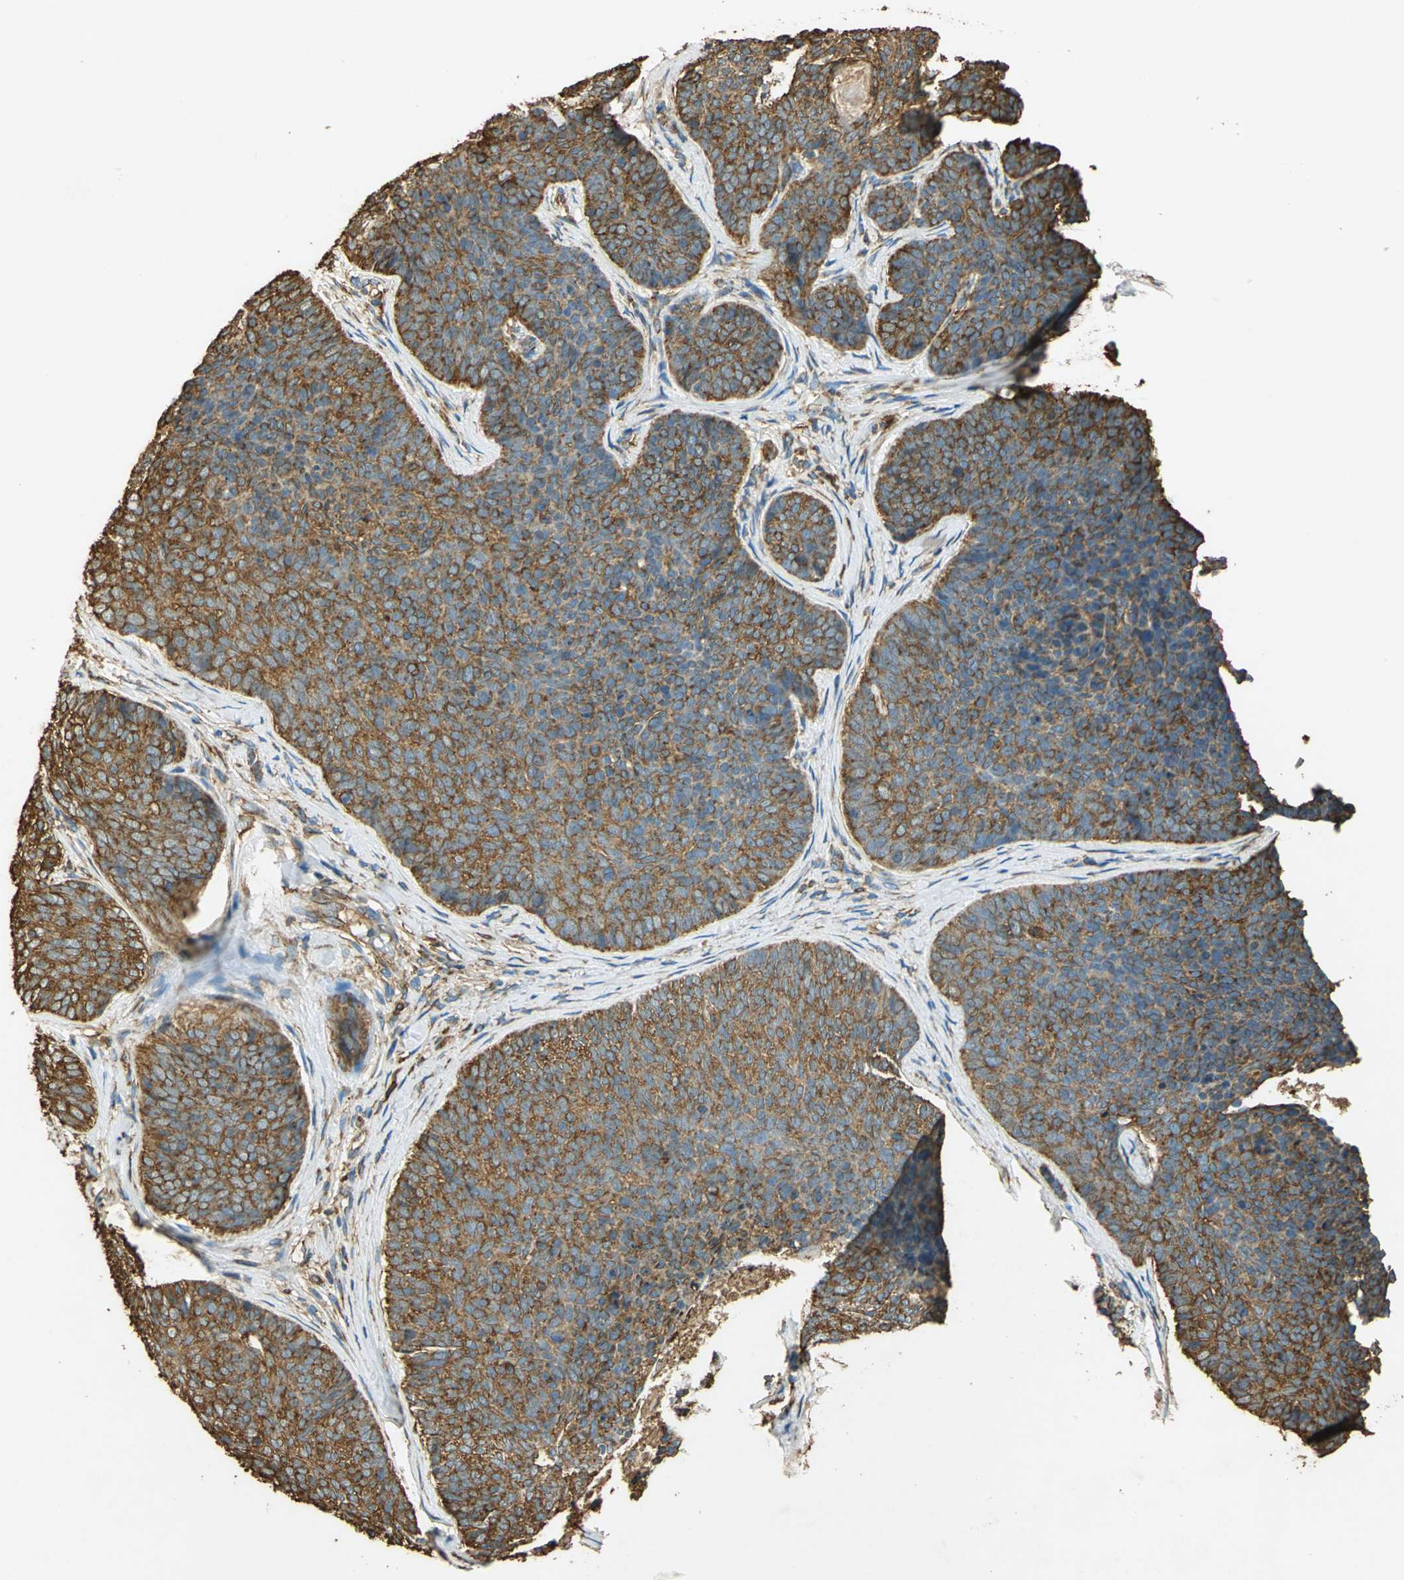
{"staining": {"intensity": "moderate", "quantity": ">75%", "location": "cytoplasmic/membranous"}, "tissue": "skin cancer", "cell_type": "Tumor cells", "image_type": "cancer", "snomed": [{"axis": "morphology", "description": "Normal tissue, NOS"}, {"axis": "morphology", "description": "Basal cell carcinoma"}, {"axis": "topography", "description": "Skin"}], "caption": "Moderate cytoplasmic/membranous expression for a protein is seen in about >75% of tumor cells of basal cell carcinoma (skin) using IHC.", "gene": "HSP90B1", "patient": {"sex": "female", "age": 69}}